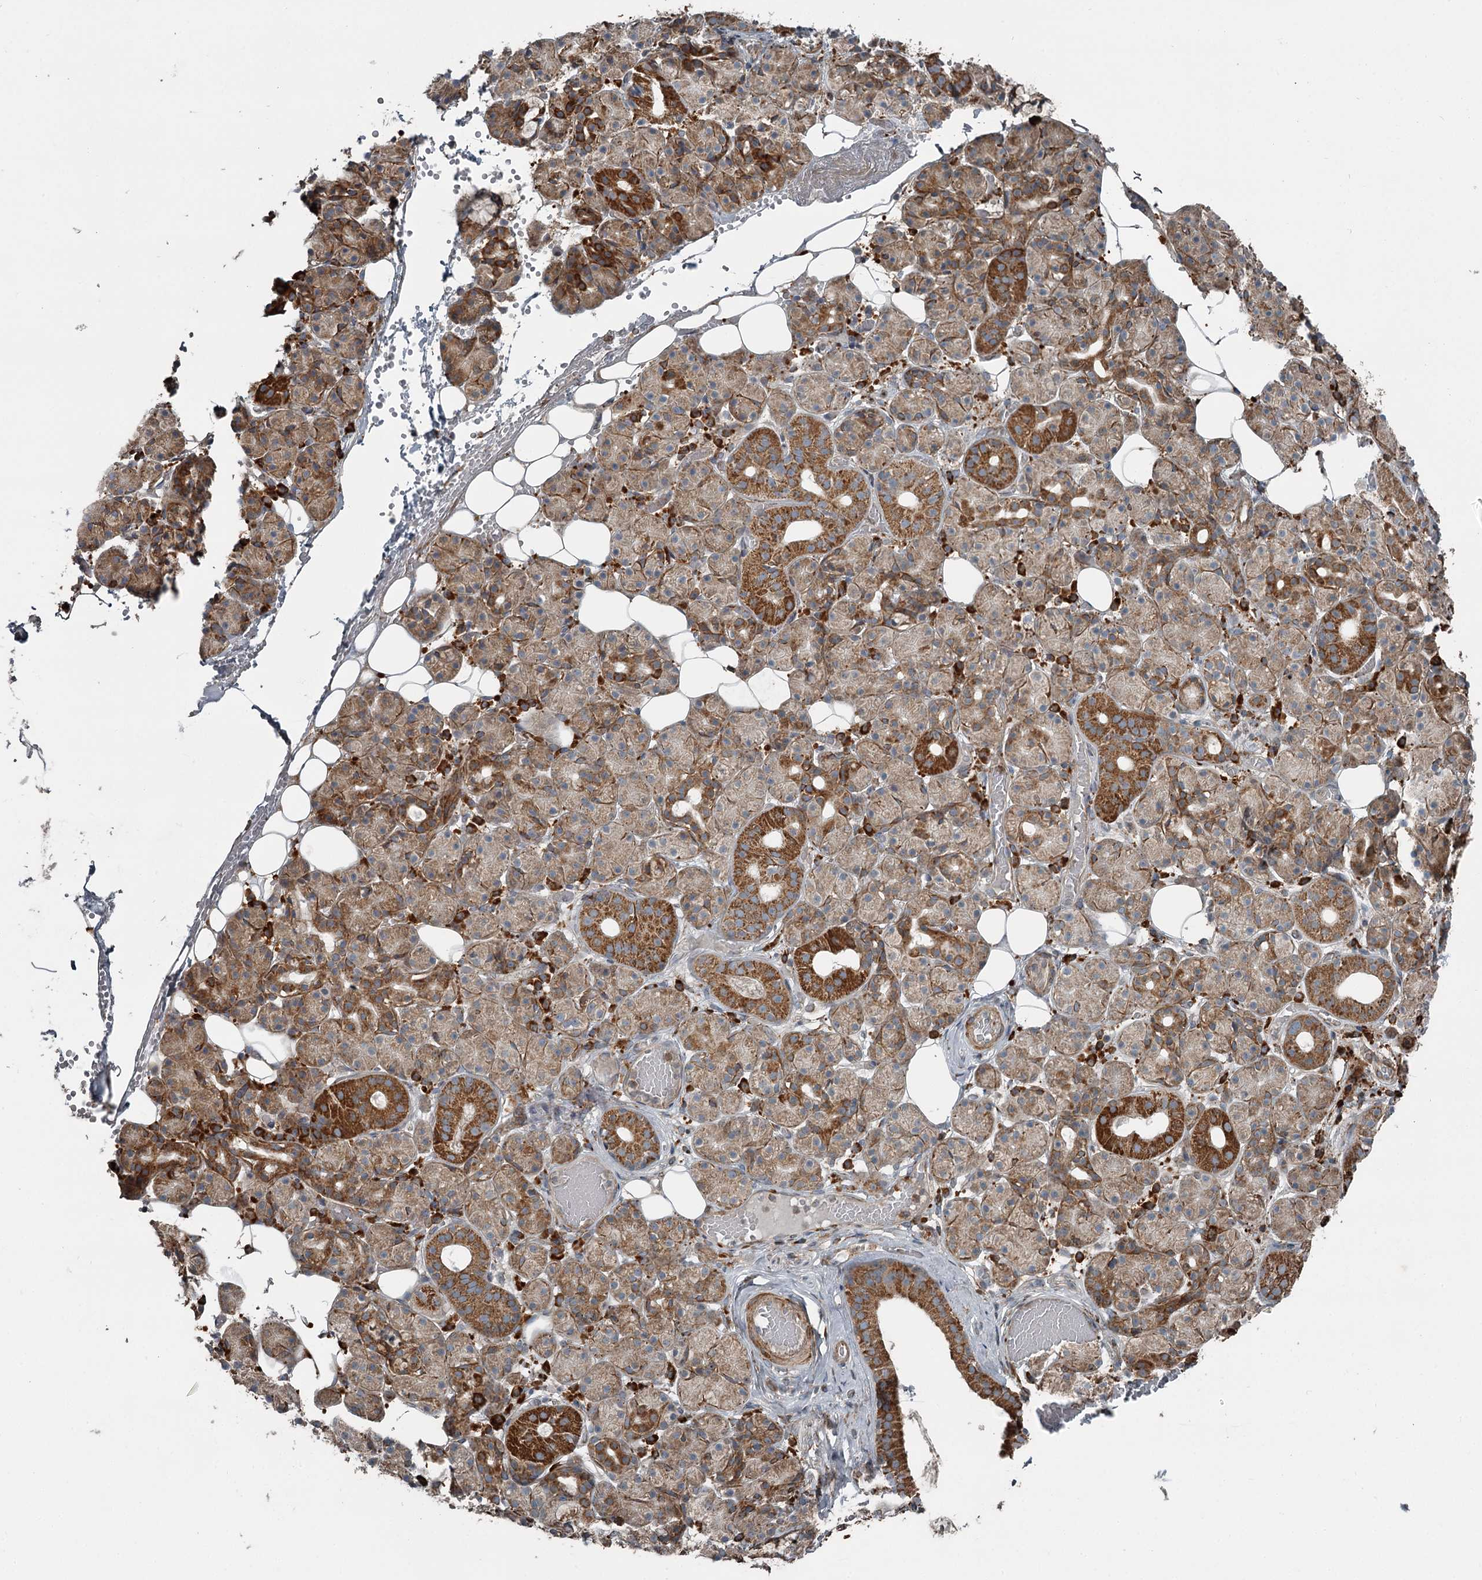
{"staining": {"intensity": "strong", "quantity": "25%-75%", "location": "cytoplasmic/membranous"}, "tissue": "salivary gland", "cell_type": "Glandular cells", "image_type": "normal", "snomed": [{"axis": "morphology", "description": "Normal tissue, NOS"}, {"axis": "topography", "description": "Salivary gland"}], "caption": "Salivary gland stained with DAB IHC shows high levels of strong cytoplasmic/membranous staining in about 25%-75% of glandular cells.", "gene": "RASSF8", "patient": {"sex": "male", "age": 63}}